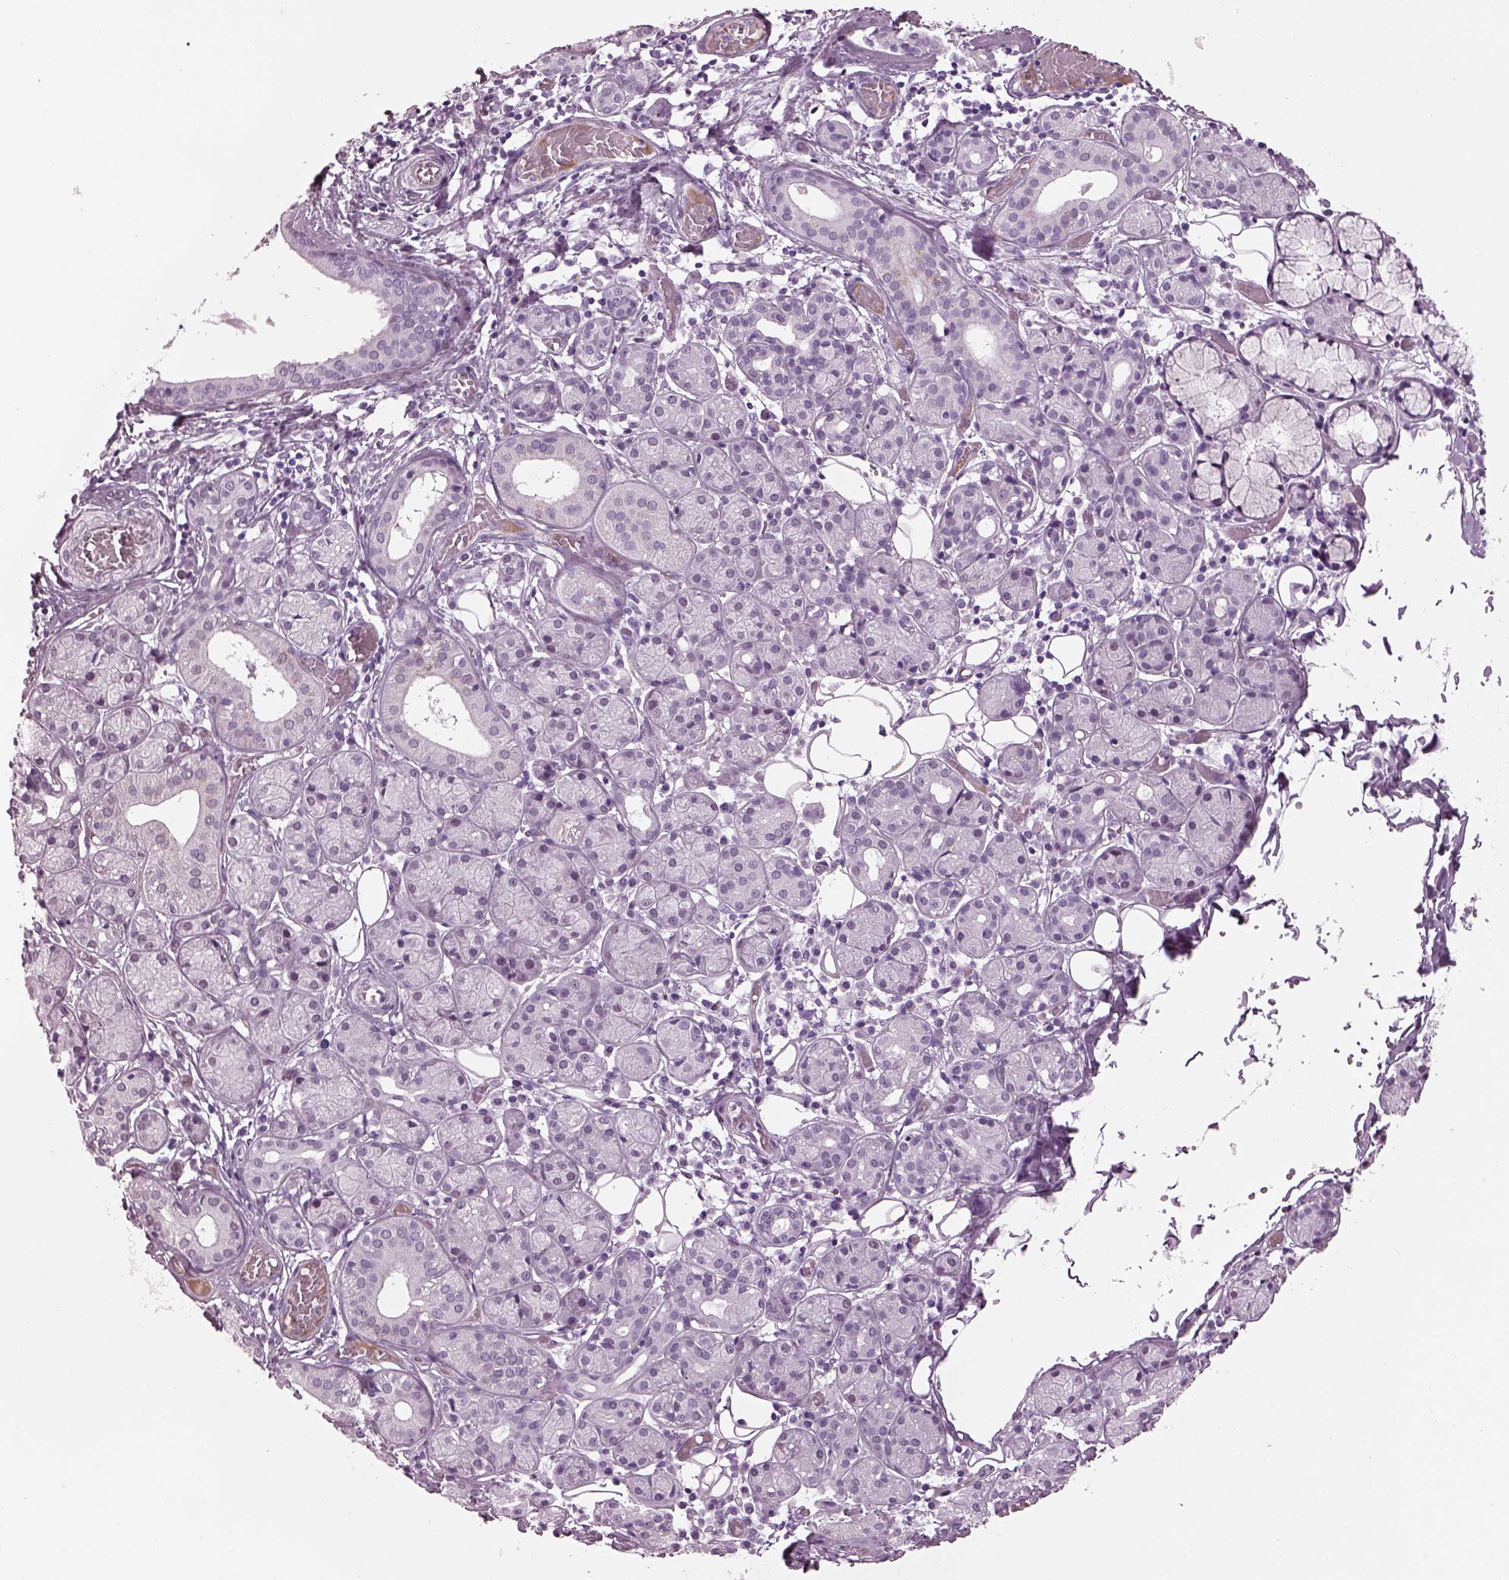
{"staining": {"intensity": "negative", "quantity": "none", "location": "none"}, "tissue": "salivary gland", "cell_type": "Glandular cells", "image_type": "normal", "snomed": [{"axis": "morphology", "description": "Normal tissue, NOS"}, {"axis": "topography", "description": "Salivary gland"}, {"axis": "topography", "description": "Peripheral nerve tissue"}], "caption": "There is no significant positivity in glandular cells of salivary gland. Brightfield microscopy of immunohistochemistry stained with DAB (brown) and hematoxylin (blue), captured at high magnification.", "gene": "KRTAP3", "patient": {"sex": "male", "age": 71}}